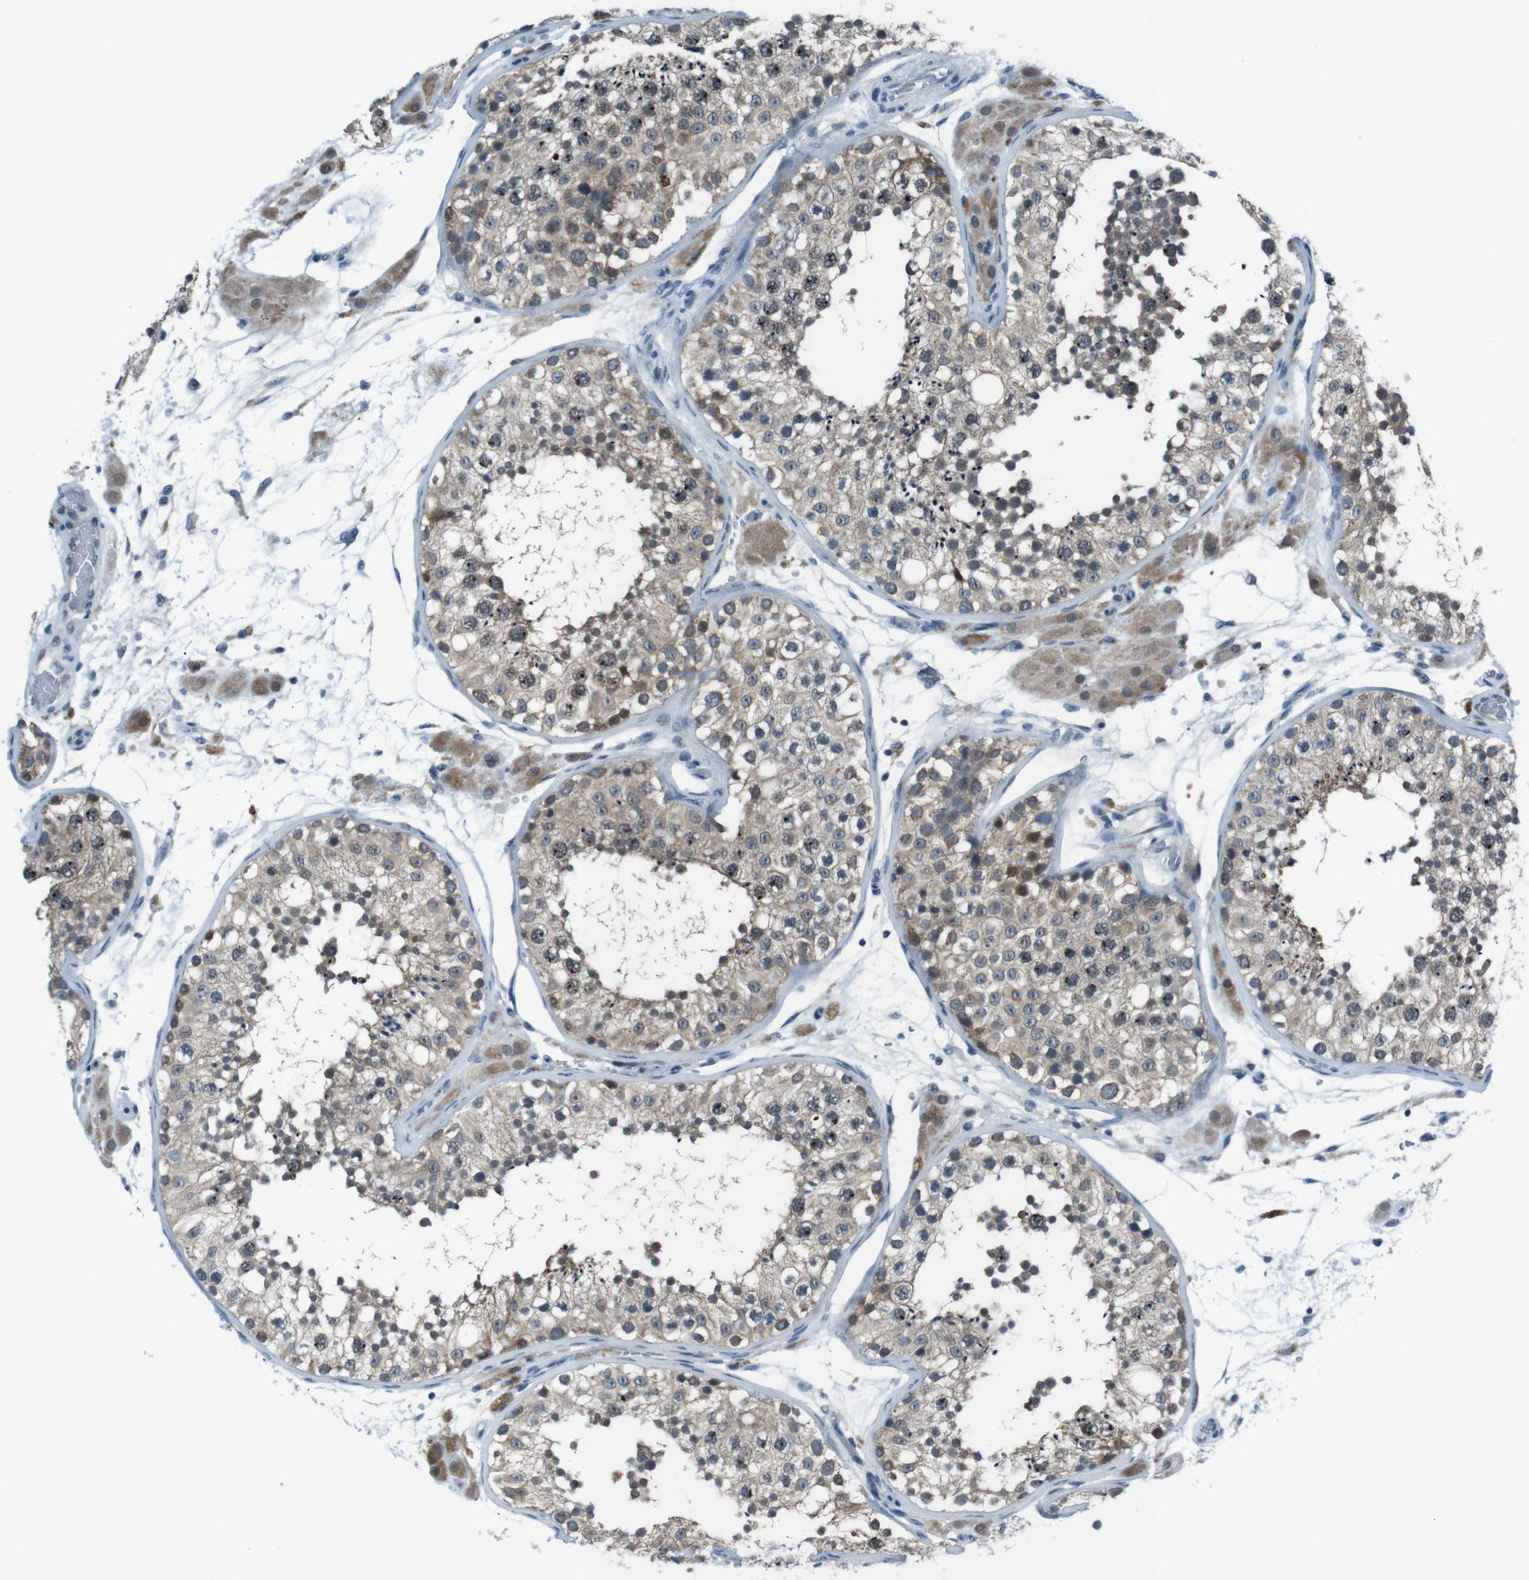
{"staining": {"intensity": "moderate", "quantity": ">75%", "location": "cytoplasmic/membranous,nuclear"}, "tissue": "testis", "cell_type": "Cells in seminiferous ducts", "image_type": "normal", "snomed": [{"axis": "morphology", "description": "Normal tissue, NOS"}, {"axis": "topography", "description": "Testis"}], "caption": "The image reveals immunohistochemical staining of normal testis. There is moderate cytoplasmic/membranous,nuclear staining is appreciated in approximately >75% of cells in seminiferous ducts.", "gene": "LRP5", "patient": {"sex": "male", "age": 26}}